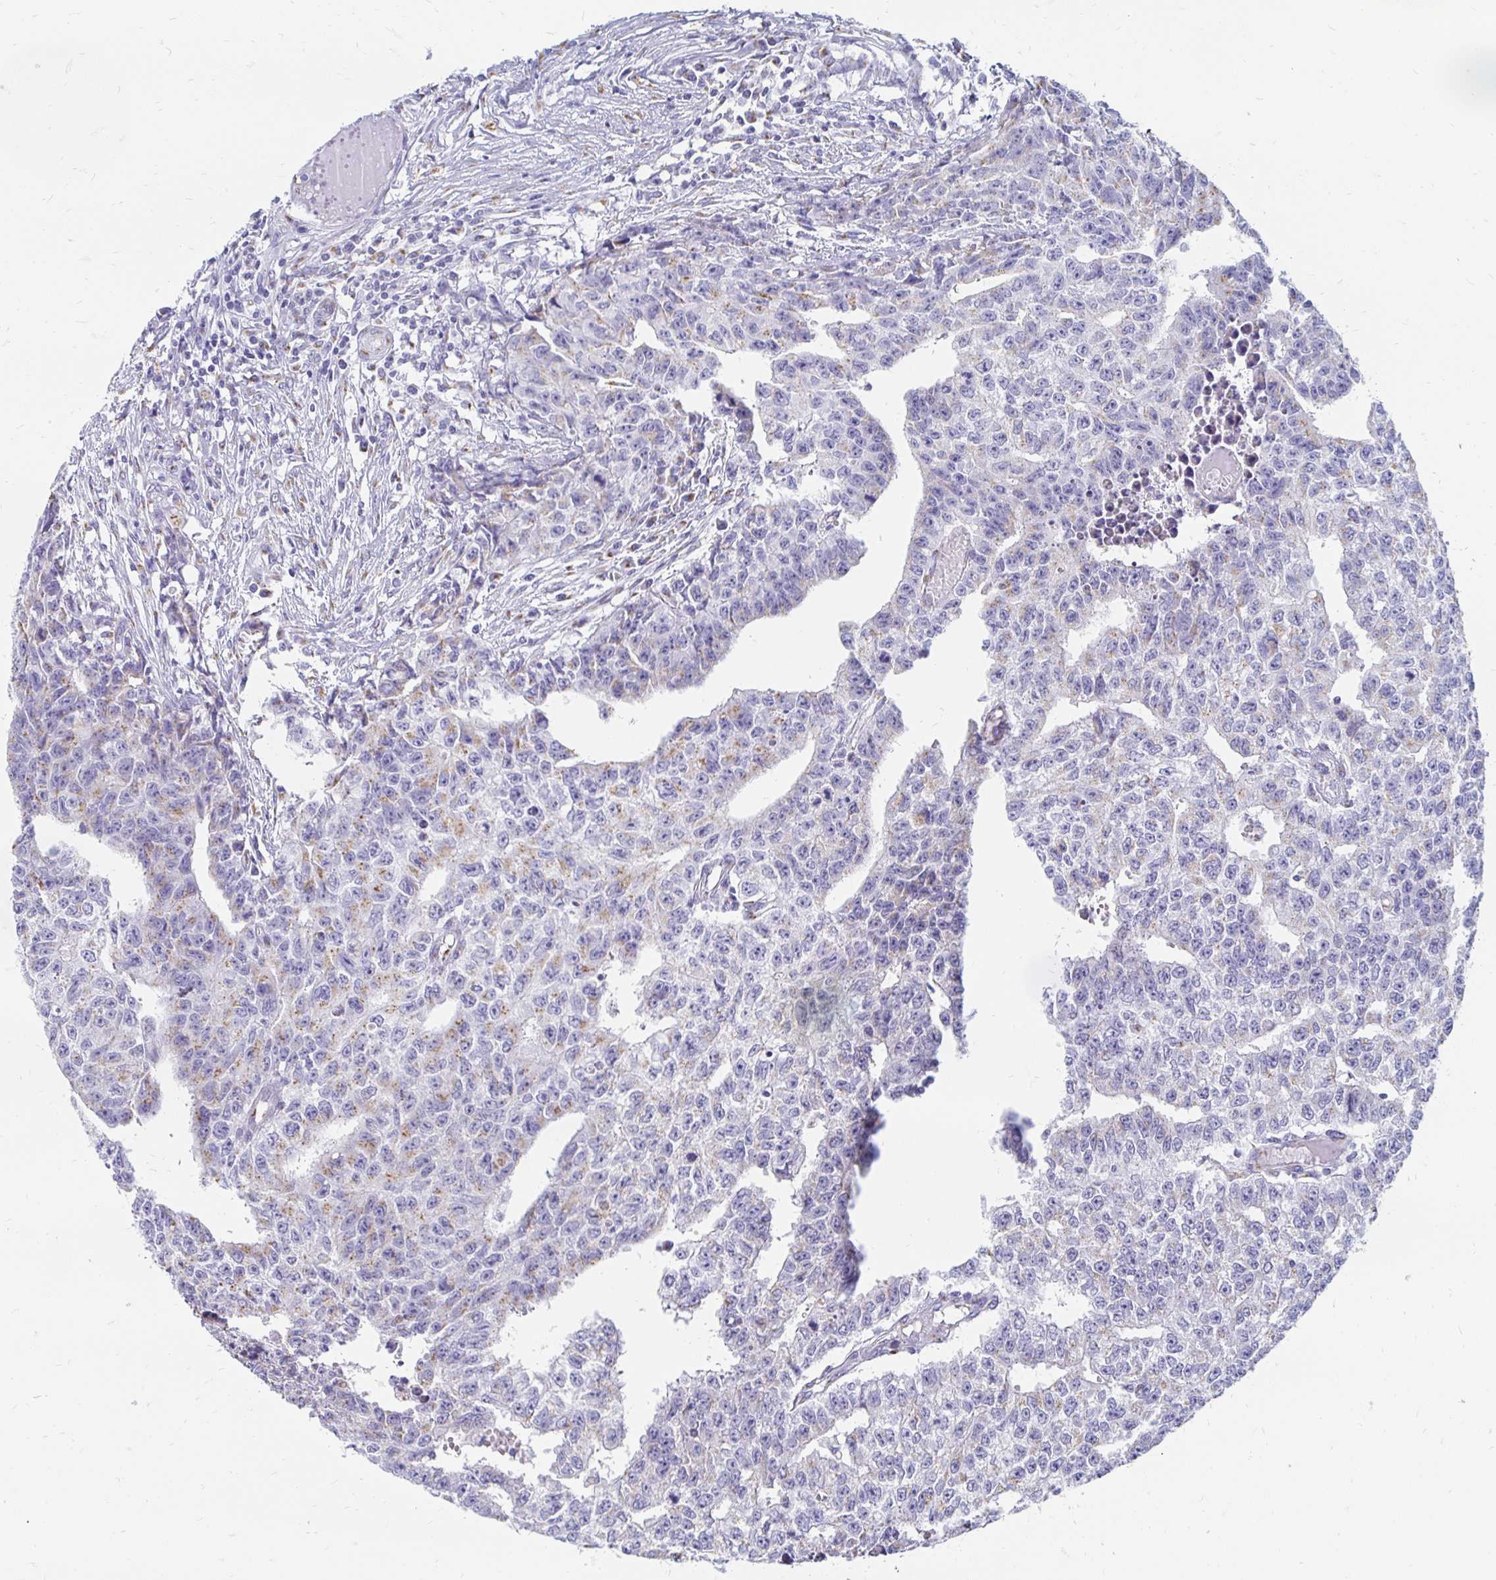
{"staining": {"intensity": "weak", "quantity": "25%-75%", "location": "cytoplasmic/membranous"}, "tissue": "testis cancer", "cell_type": "Tumor cells", "image_type": "cancer", "snomed": [{"axis": "morphology", "description": "Carcinoma, Embryonal, NOS"}, {"axis": "morphology", "description": "Teratoma, malignant, NOS"}, {"axis": "topography", "description": "Testis"}], "caption": "Testis cancer stained with a protein marker demonstrates weak staining in tumor cells.", "gene": "PAGE4", "patient": {"sex": "male", "age": 24}}